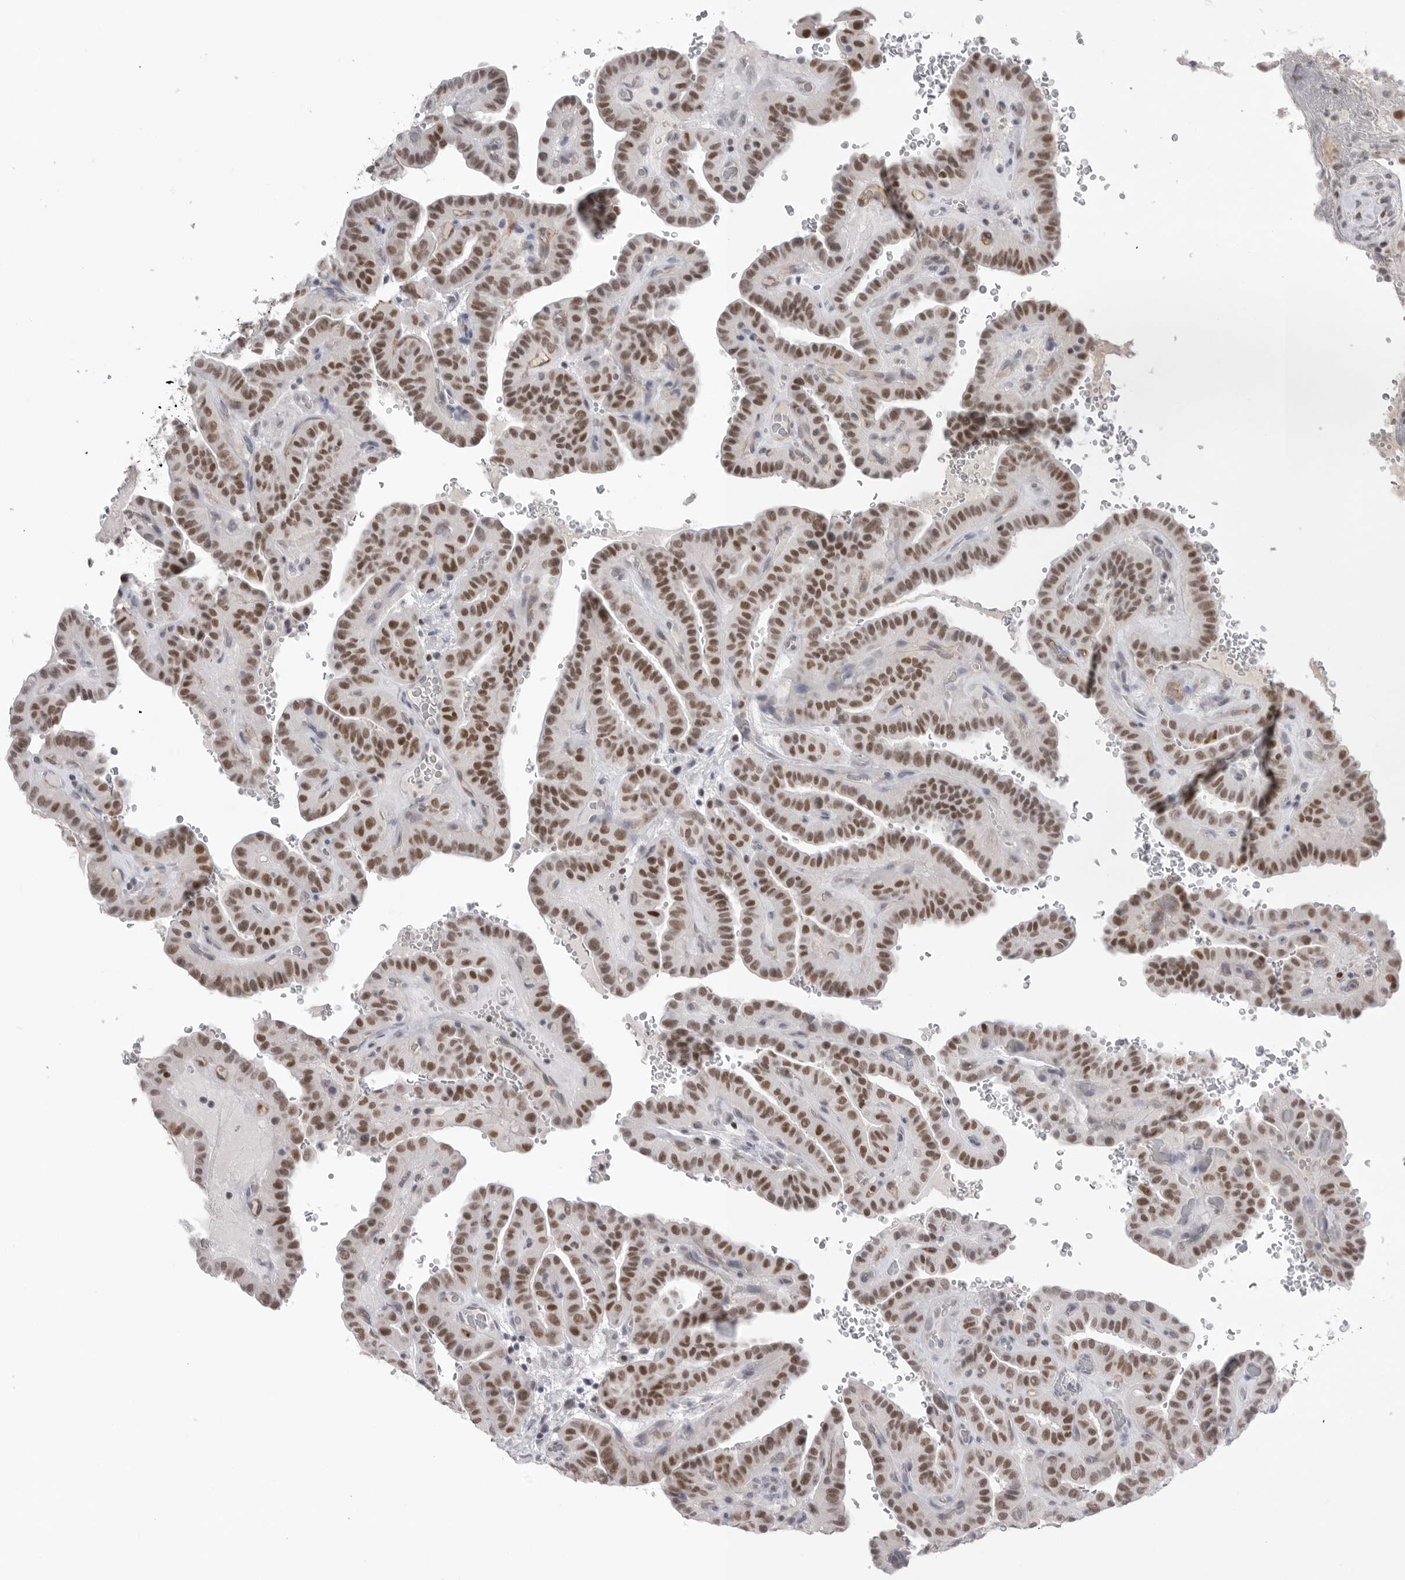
{"staining": {"intensity": "strong", "quantity": ">75%", "location": "nuclear"}, "tissue": "thyroid cancer", "cell_type": "Tumor cells", "image_type": "cancer", "snomed": [{"axis": "morphology", "description": "Papillary adenocarcinoma, NOS"}, {"axis": "topography", "description": "Thyroid gland"}], "caption": "This is a histology image of immunohistochemistry (IHC) staining of thyroid cancer, which shows strong staining in the nuclear of tumor cells.", "gene": "ZBTB7B", "patient": {"sex": "male", "age": 77}}